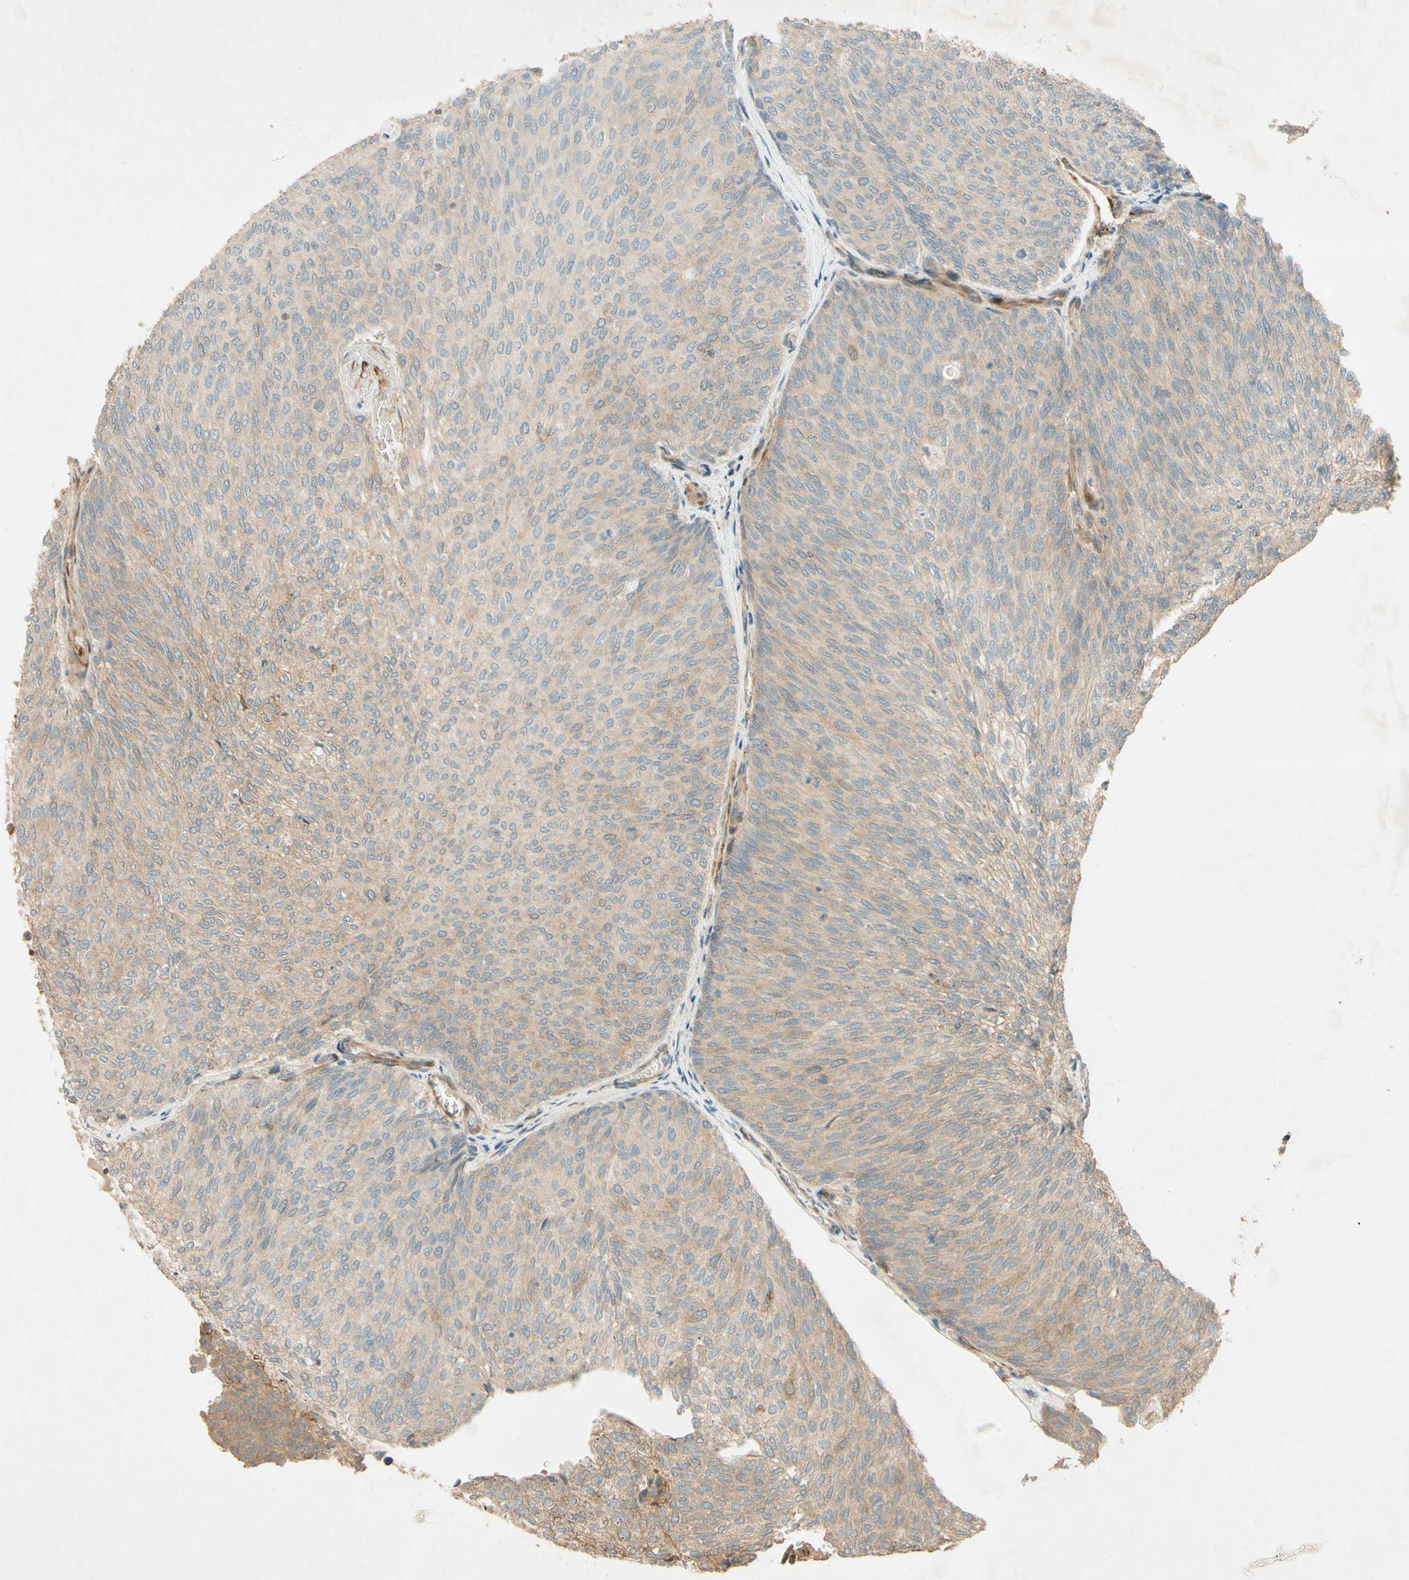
{"staining": {"intensity": "weak", "quantity": ">75%", "location": "cytoplasmic/membranous"}, "tissue": "urothelial cancer", "cell_type": "Tumor cells", "image_type": "cancer", "snomed": [{"axis": "morphology", "description": "Urothelial carcinoma, Low grade"}, {"axis": "topography", "description": "Urinary bladder"}], "caption": "Immunohistochemical staining of urothelial cancer demonstrates weak cytoplasmic/membranous protein expression in about >75% of tumor cells.", "gene": "ADAM17", "patient": {"sex": "female", "age": 79}}